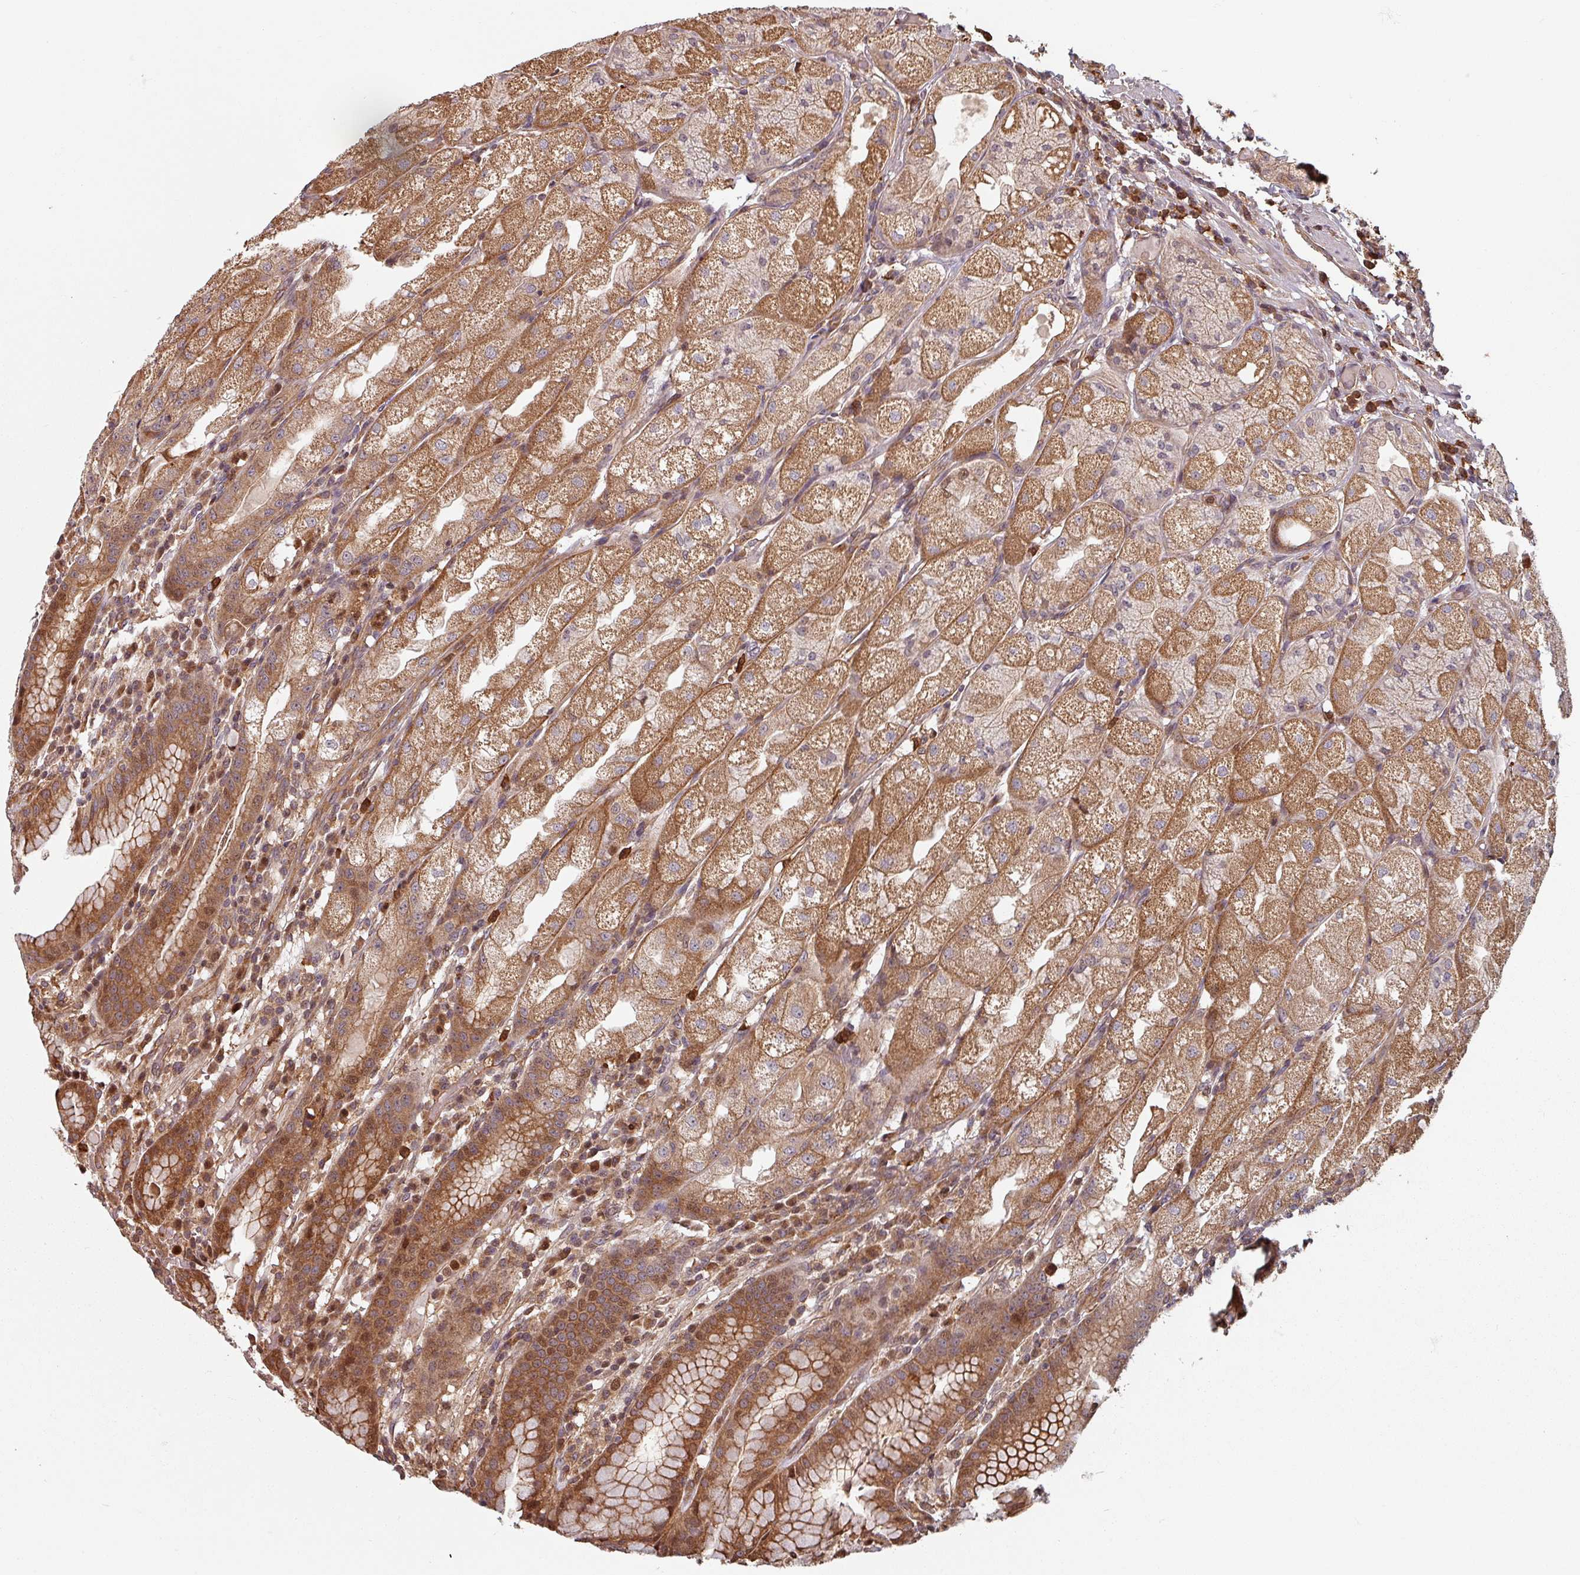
{"staining": {"intensity": "strong", "quantity": ">75%", "location": "cytoplasmic/membranous,nuclear"}, "tissue": "stomach", "cell_type": "Glandular cells", "image_type": "normal", "snomed": [{"axis": "morphology", "description": "Normal tissue, NOS"}, {"axis": "topography", "description": "Stomach, upper"}], "caption": "DAB immunohistochemical staining of normal human stomach shows strong cytoplasmic/membranous,nuclear protein expression in about >75% of glandular cells.", "gene": "EID1", "patient": {"sex": "male", "age": 52}}